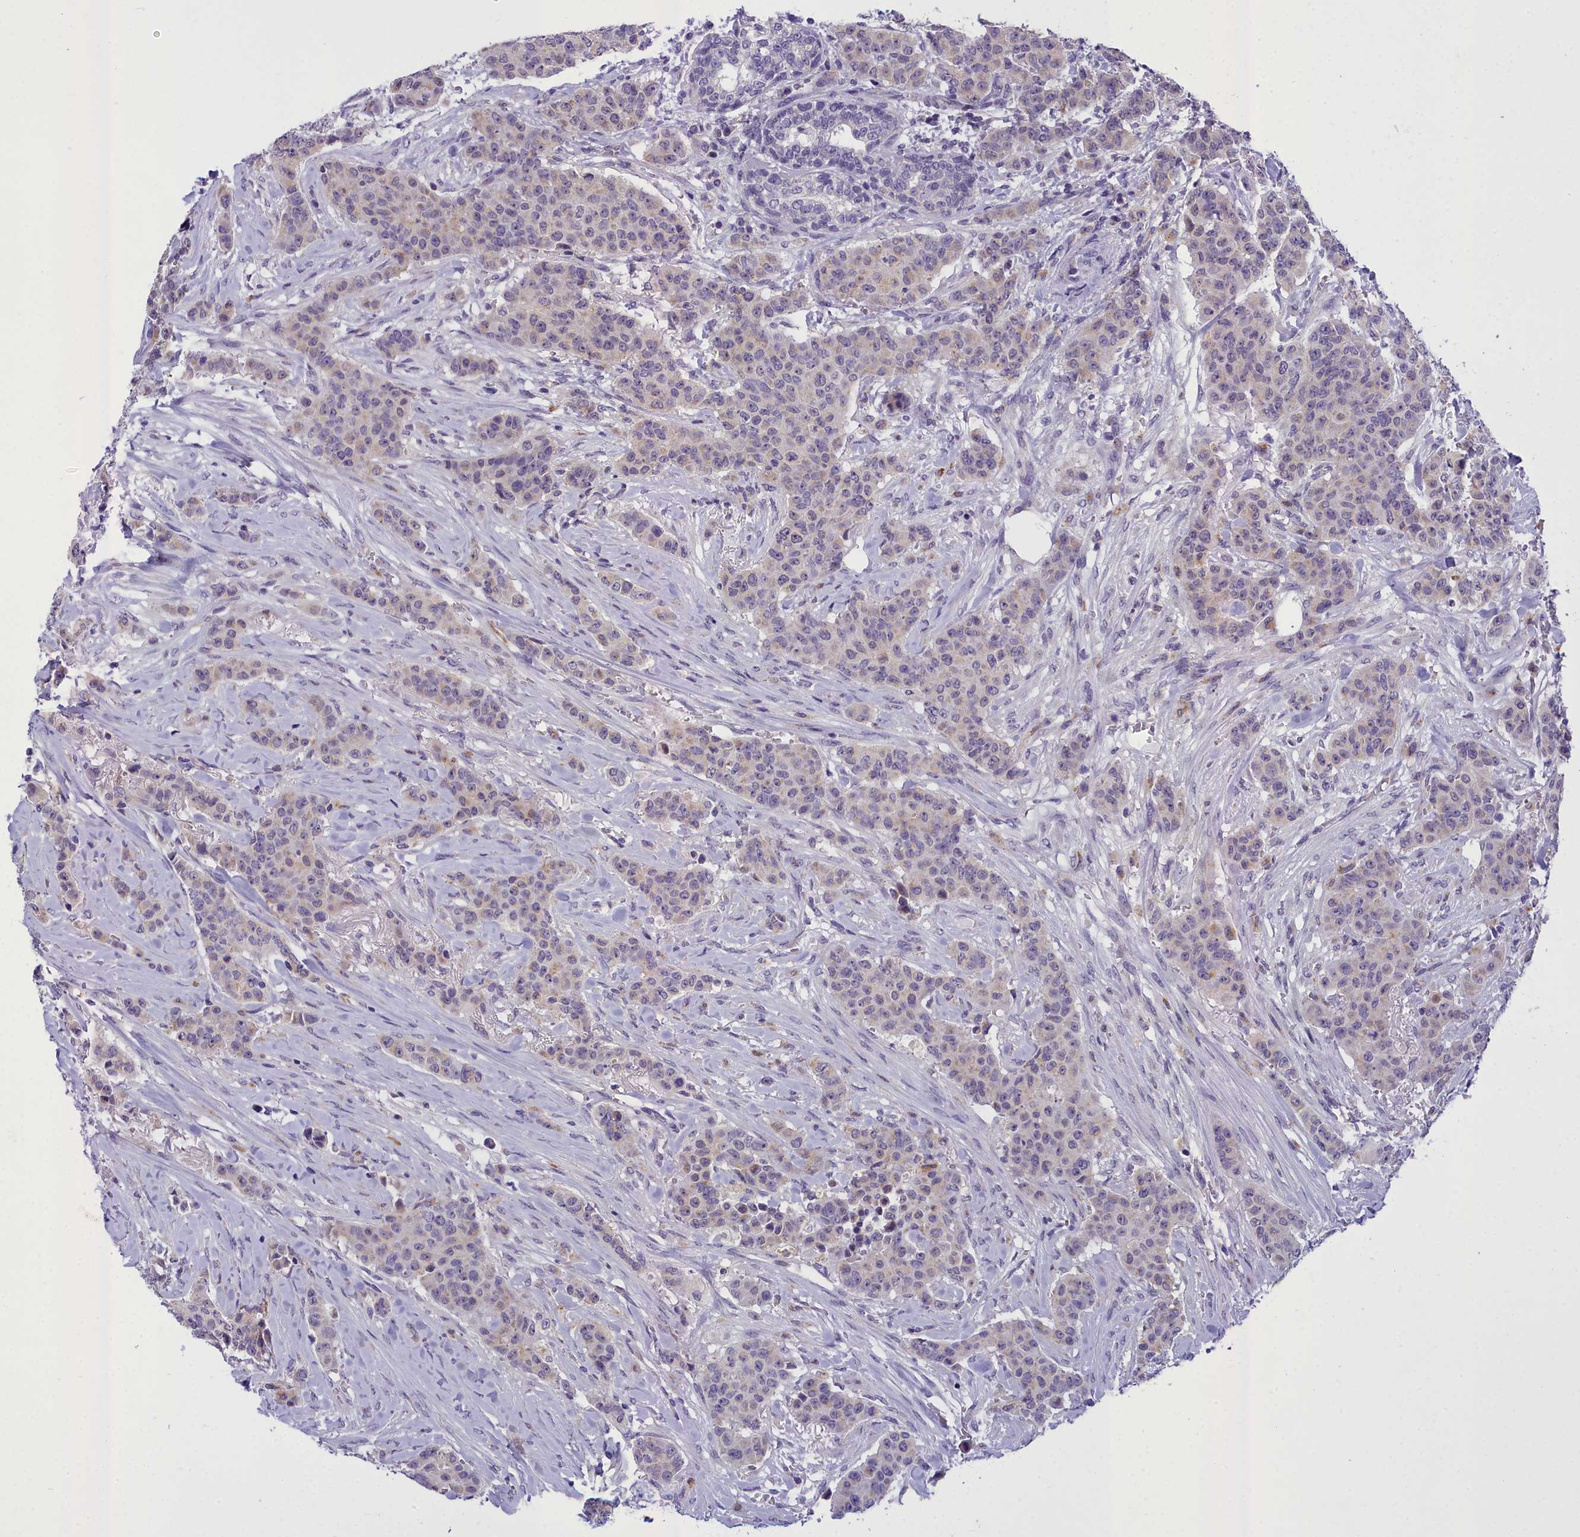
{"staining": {"intensity": "weak", "quantity": "<25%", "location": "cytoplasmic/membranous"}, "tissue": "breast cancer", "cell_type": "Tumor cells", "image_type": "cancer", "snomed": [{"axis": "morphology", "description": "Duct carcinoma"}, {"axis": "topography", "description": "Breast"}], "caption": "The IHC photomicrograph has no significant expression in tumor cells of breast cancer tissue.", "gene": "MIIP", "patient": {"sex": "female", "age": 40}}